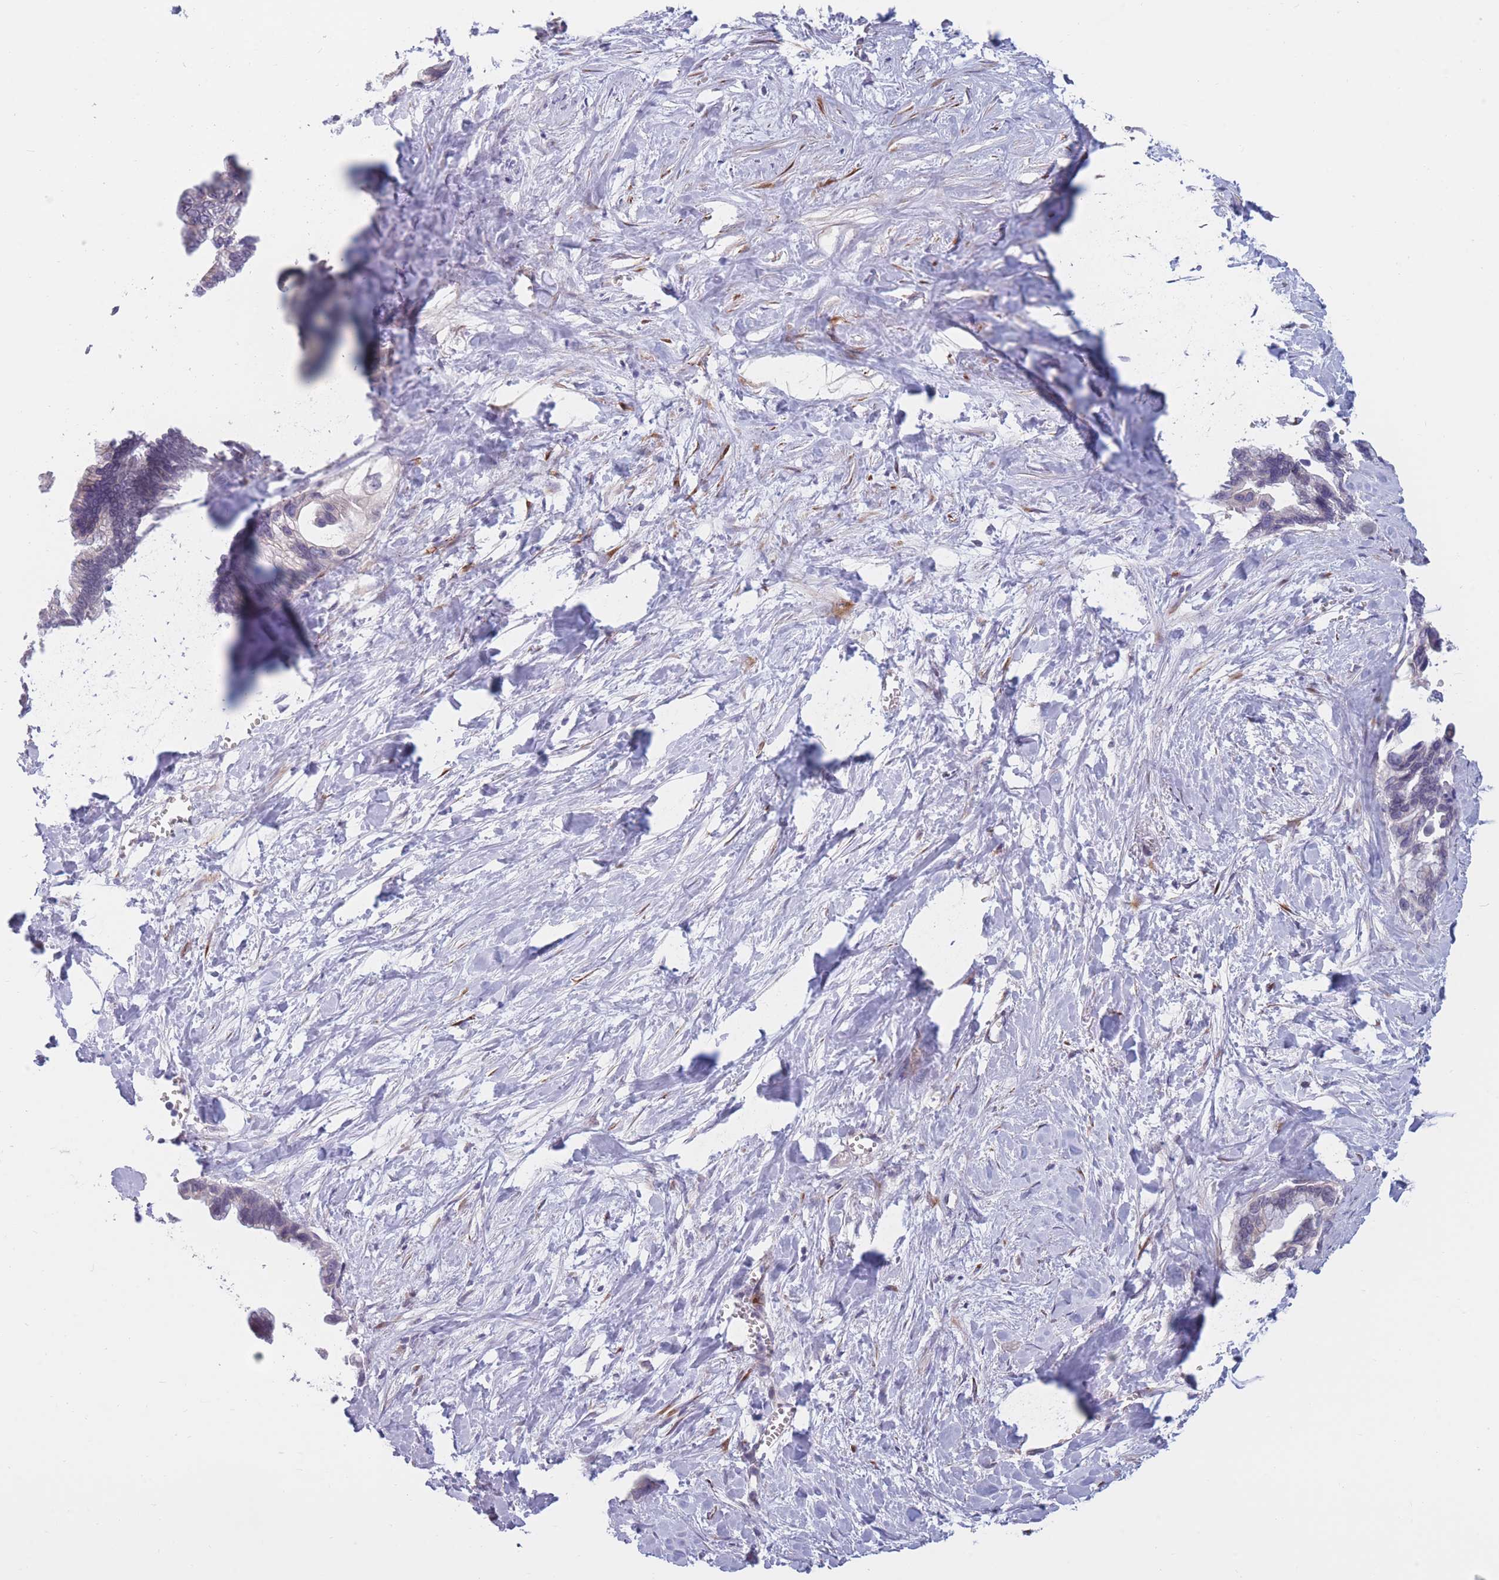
{"staining": {"intensity": "negative", "quantity": "none", "location": "none"}, "tissue": "pancreatic cancer", "cell_type": "Tumor cells", "image_type": "cancer", "snomed": [{"axis": "morphology", "description": "Adenocarcinoma, NOS"}, {"axis": "topography", "description": "Pancreas"}], "caption": "Tumor cells show no significant protein positivity in pancreatic adenocarcinoma.", "gene": "CCNQ", "patient": {"sex": "male", "age": 61}}